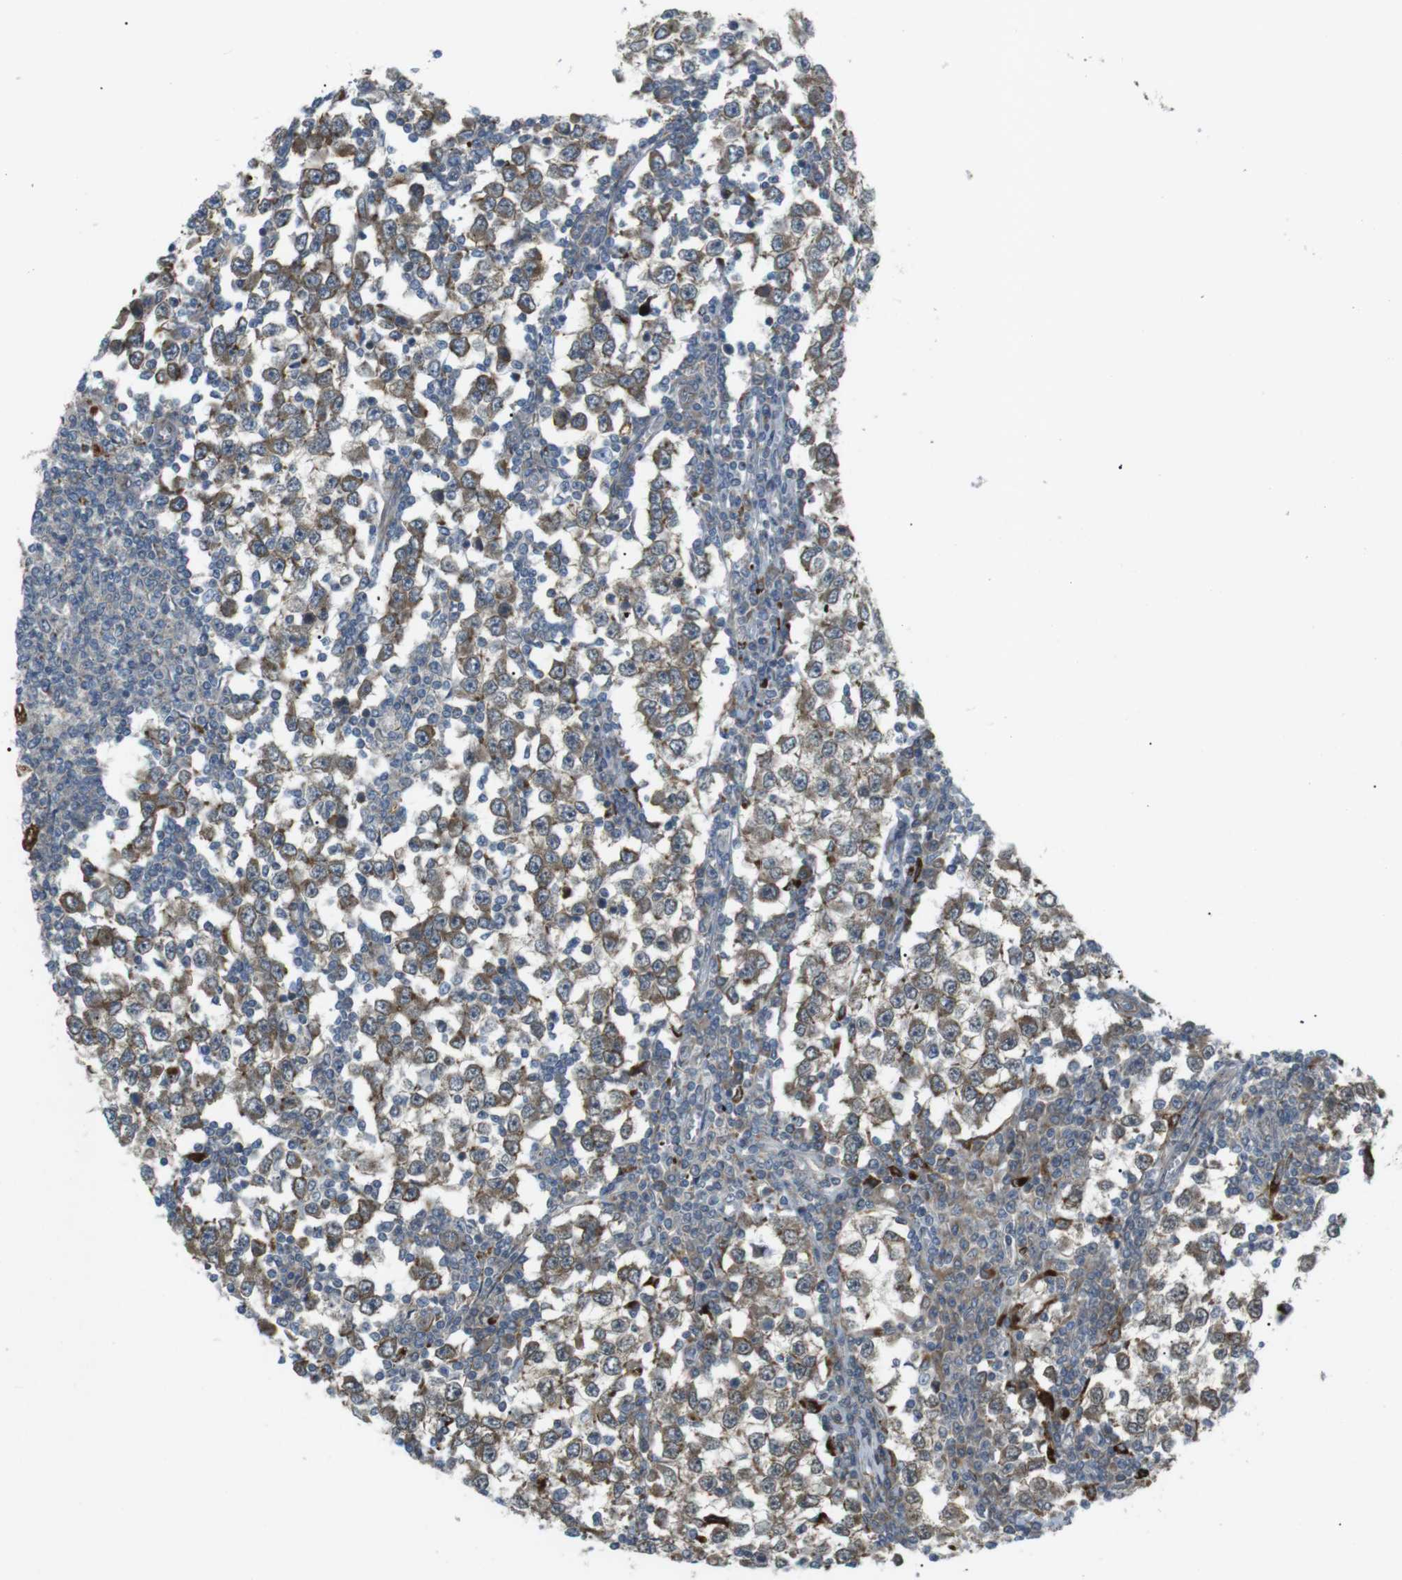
{"staining": {"intensity": "negative", "quantity": "none", "location": "none"}, "tissue": "testis cancer", "cell_type": "Tumor cells", "image_type": "cancer", "snomed": [{"axis": "morphology", "description": "Seminoma, NOS"}, {"axis": "topography", "description": "Testis"}], "caption": "Testis seminoma stained for a protein using IHC shows no expression tumor cells.", "gene": "KANK2", "patient": {"sex": "male", "age": 65}}